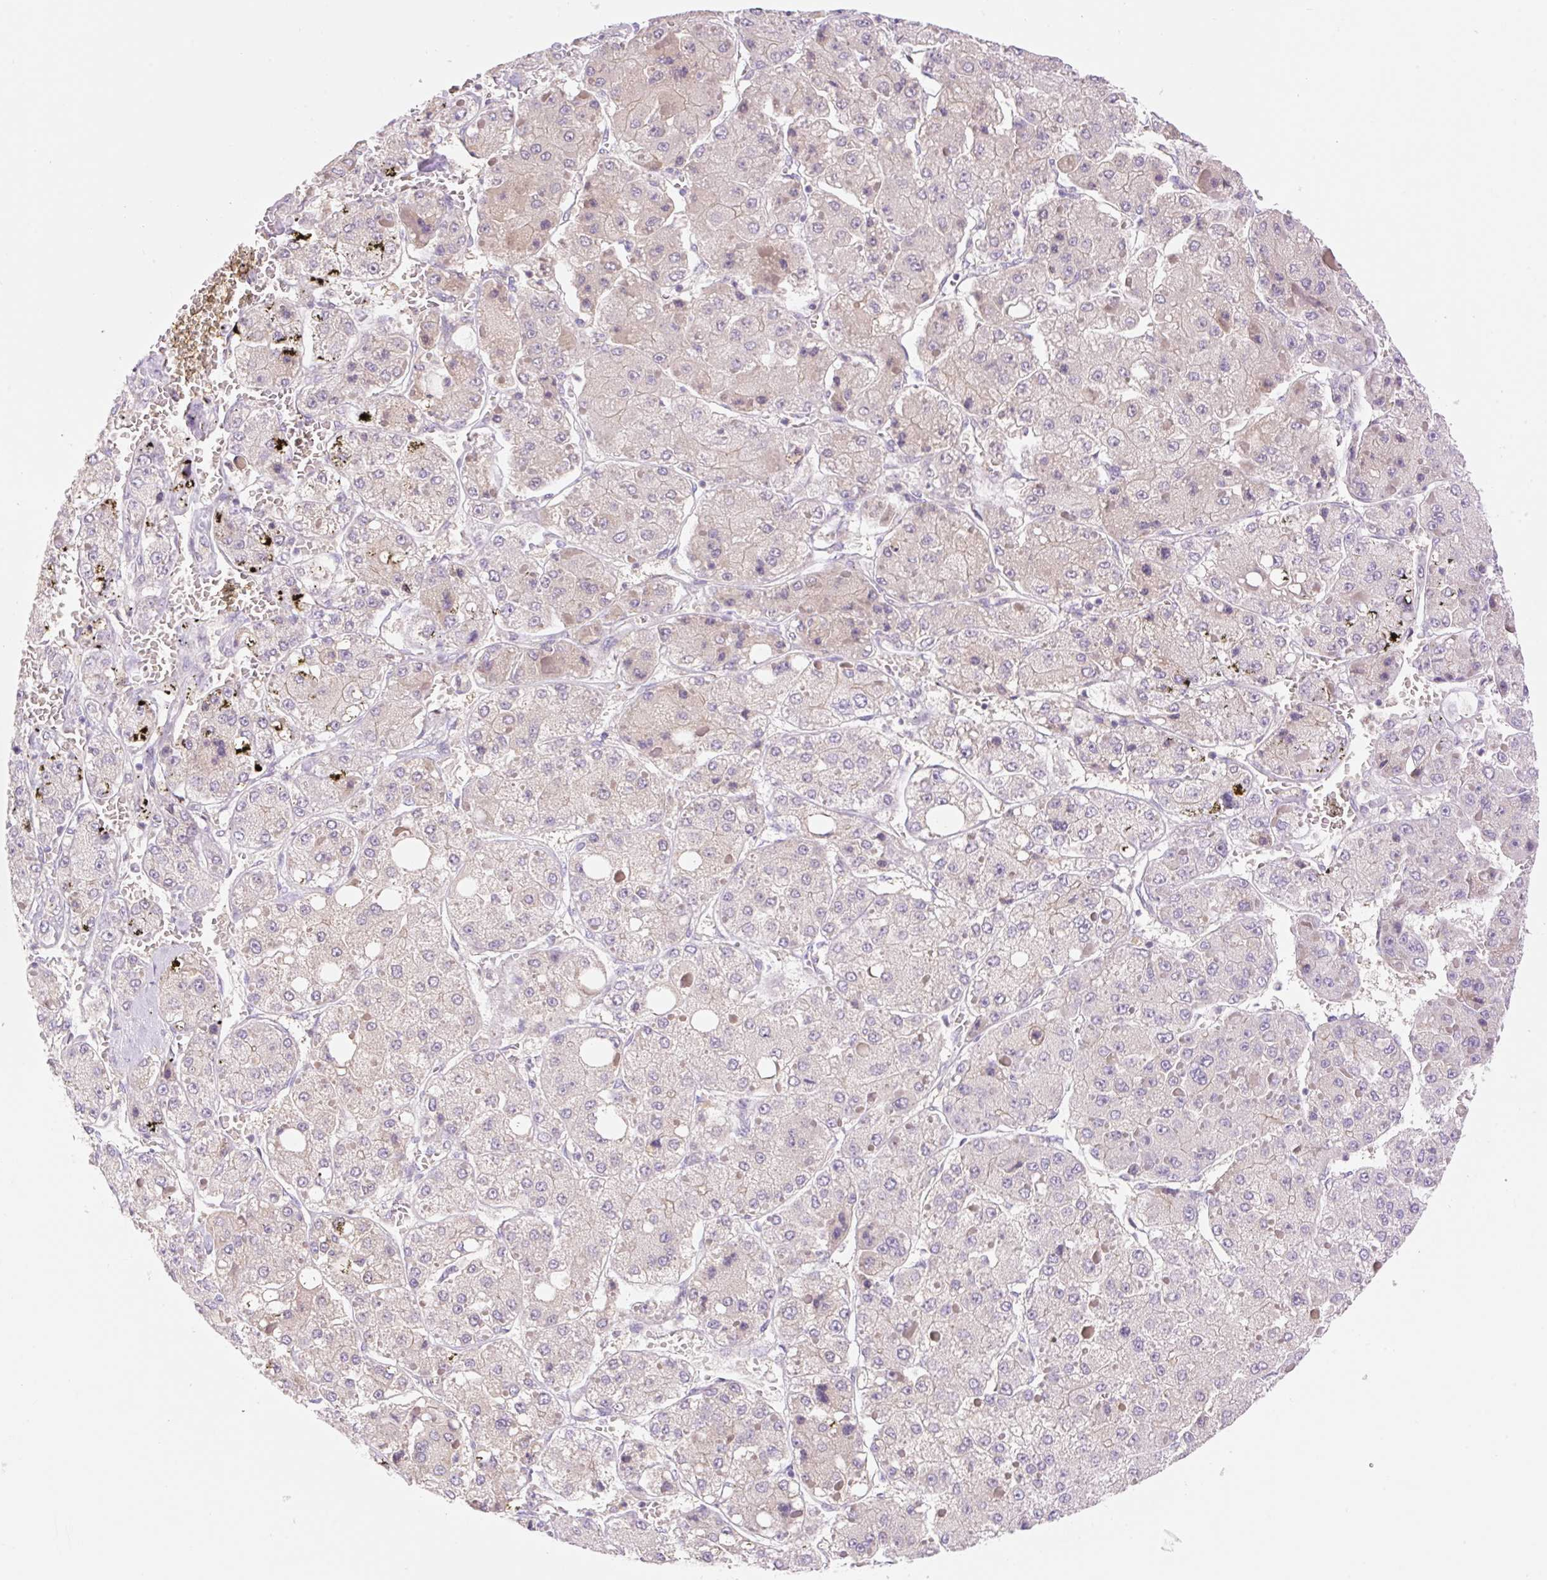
{"staining": {"intensity": "negative", "quantity": "none", "location": "none"}, "tissue": "liver cancer", "cell_type": "Tumor cells", "image_type": "cancer", "snomed": [{"axis": "morphology", "description": "Carcinoma, Hepatocellular, NOS"}, {"axis": "topography", "description": "Liver"}], "caption": "This is a photomicrograph of immunohistochemistry staining of hepatocellular carcinoma (liver), which shows no staining in tumor cells.", "gene": "DENND5A", "patient": {"sex": "female", "age": 73}}